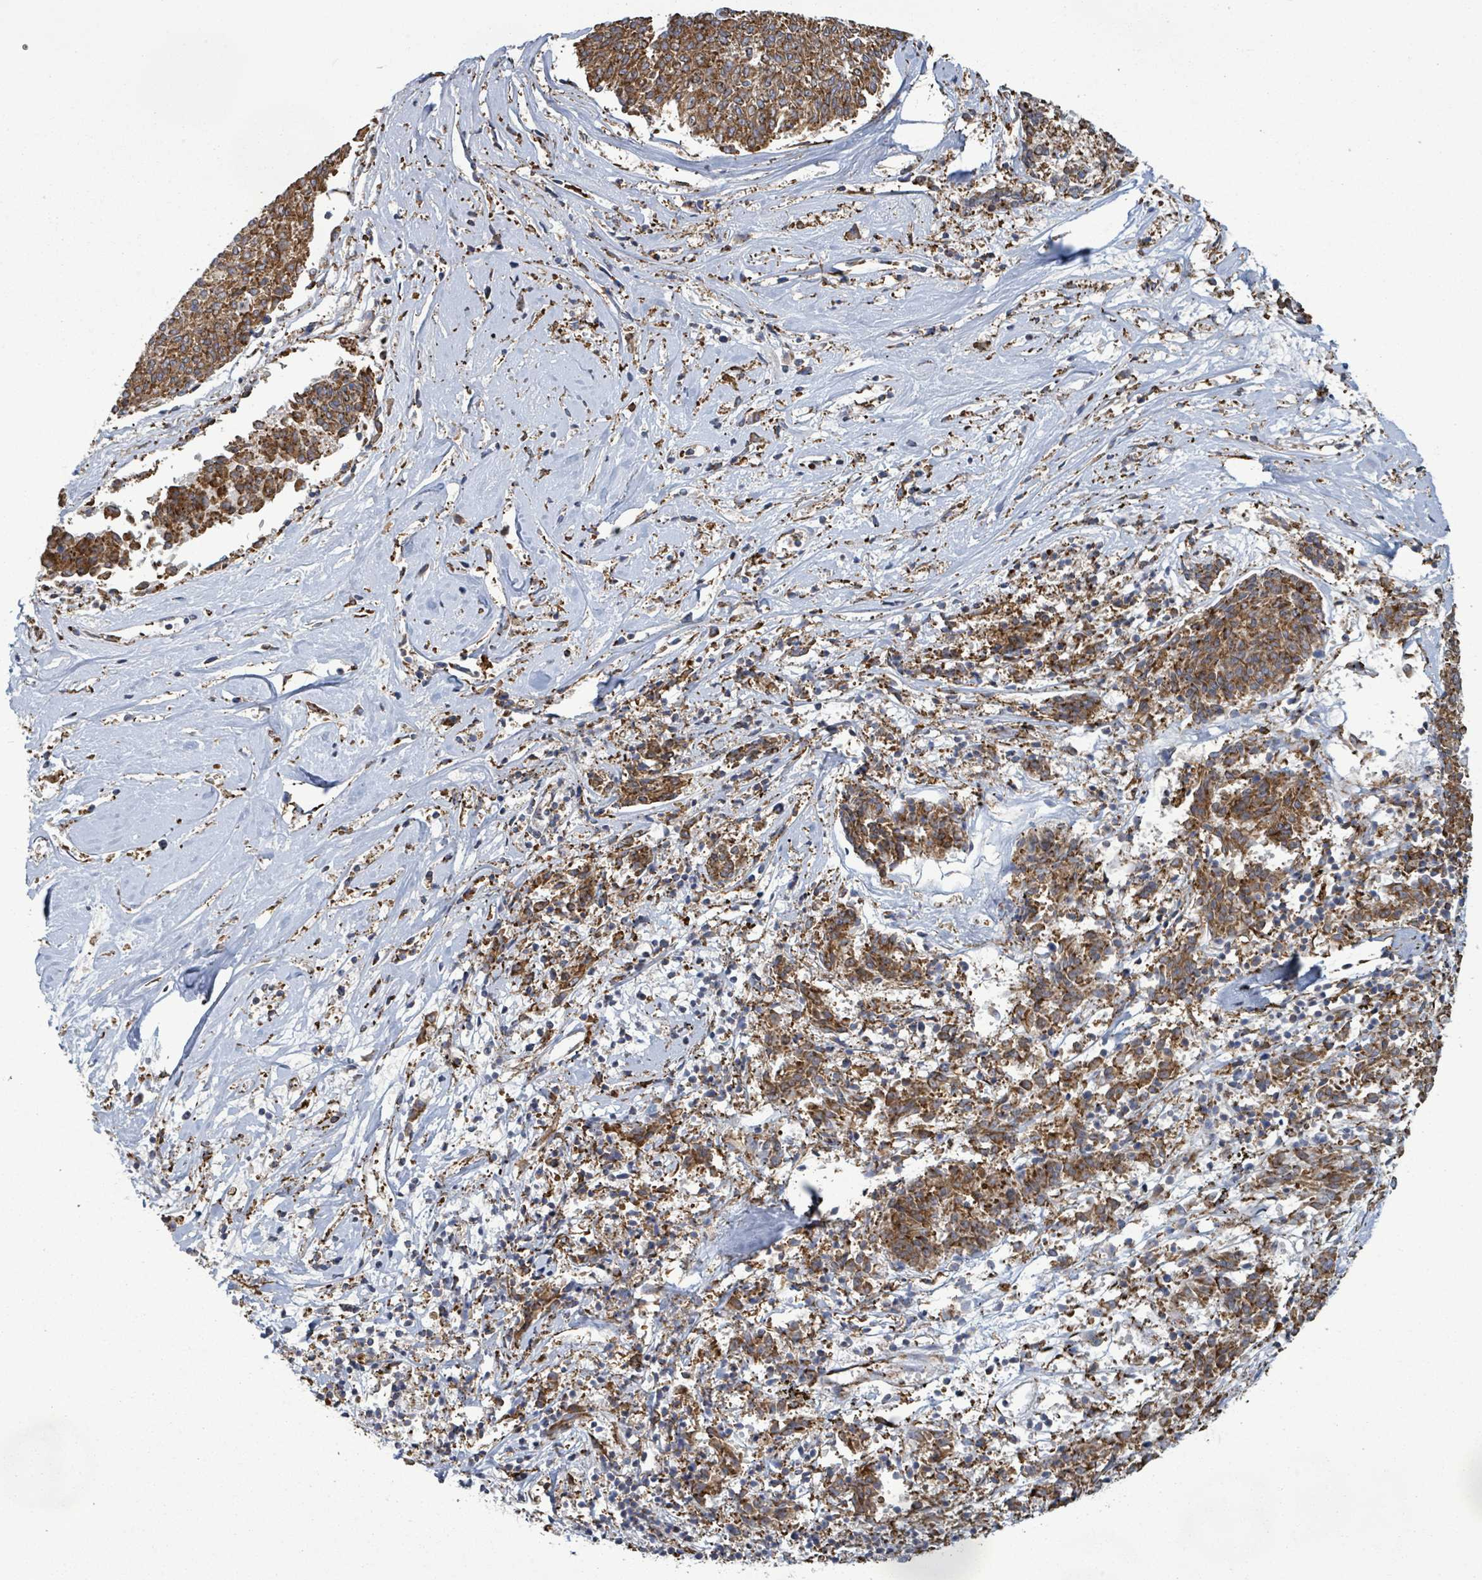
{"staining": {"intensity": "strong", "quantity": "<25%", "location": "cytoplasmic/membranous"}, "tissue": "melanoma", "cell_type": "Tumor cells", "image_type": "cancer", "snomed": [{"axis": "morphology", "description": "Malignant melanoma, NOS"}, {"axis": "topography", "description": "Skin"}], "caption": "Tumor cells reveal strong cytoplasmic/membranous staining in about <25% of cells in melanoma.", "gene": "SHROOM2", "patient": {"sex": "female", "age": 72}}